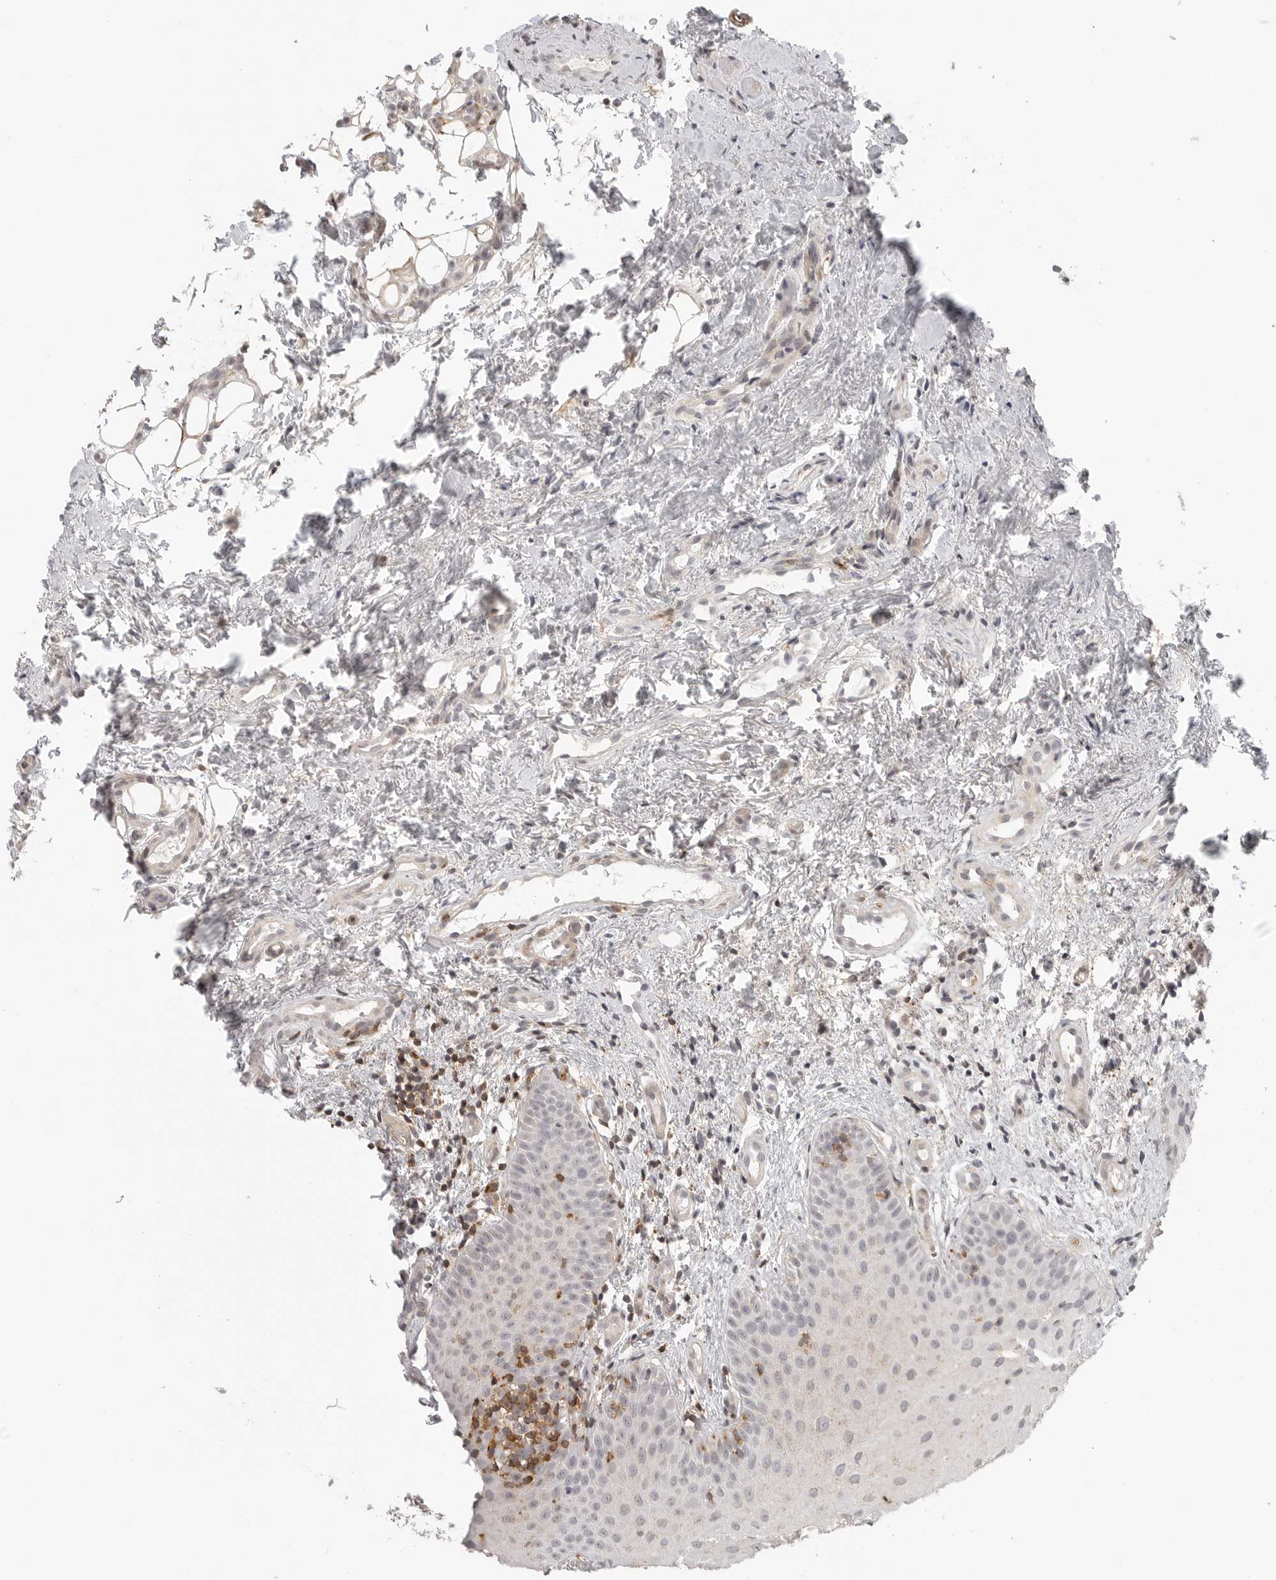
{"staining": {"intensity": "negative", "quantity": "none", "location": "none"}, "tissue": "oral mucosa", "cell_type": "Squamous epithelial cells", "image_type": "normal", "snomed": [{"axis": "morphology", "description": "Normal tissue, NOS"}, {"axis": "topography", "description": "Oral tissue"}], "caption": "DAB (3,3'-diaminobenzidine) immunohistochemical staining of normal human oral mucosa demonstrates no significant staining in squamous epithelial cells.", "gene": "SH3KBP1", "patient": {"sex": "male", "age": 60}}